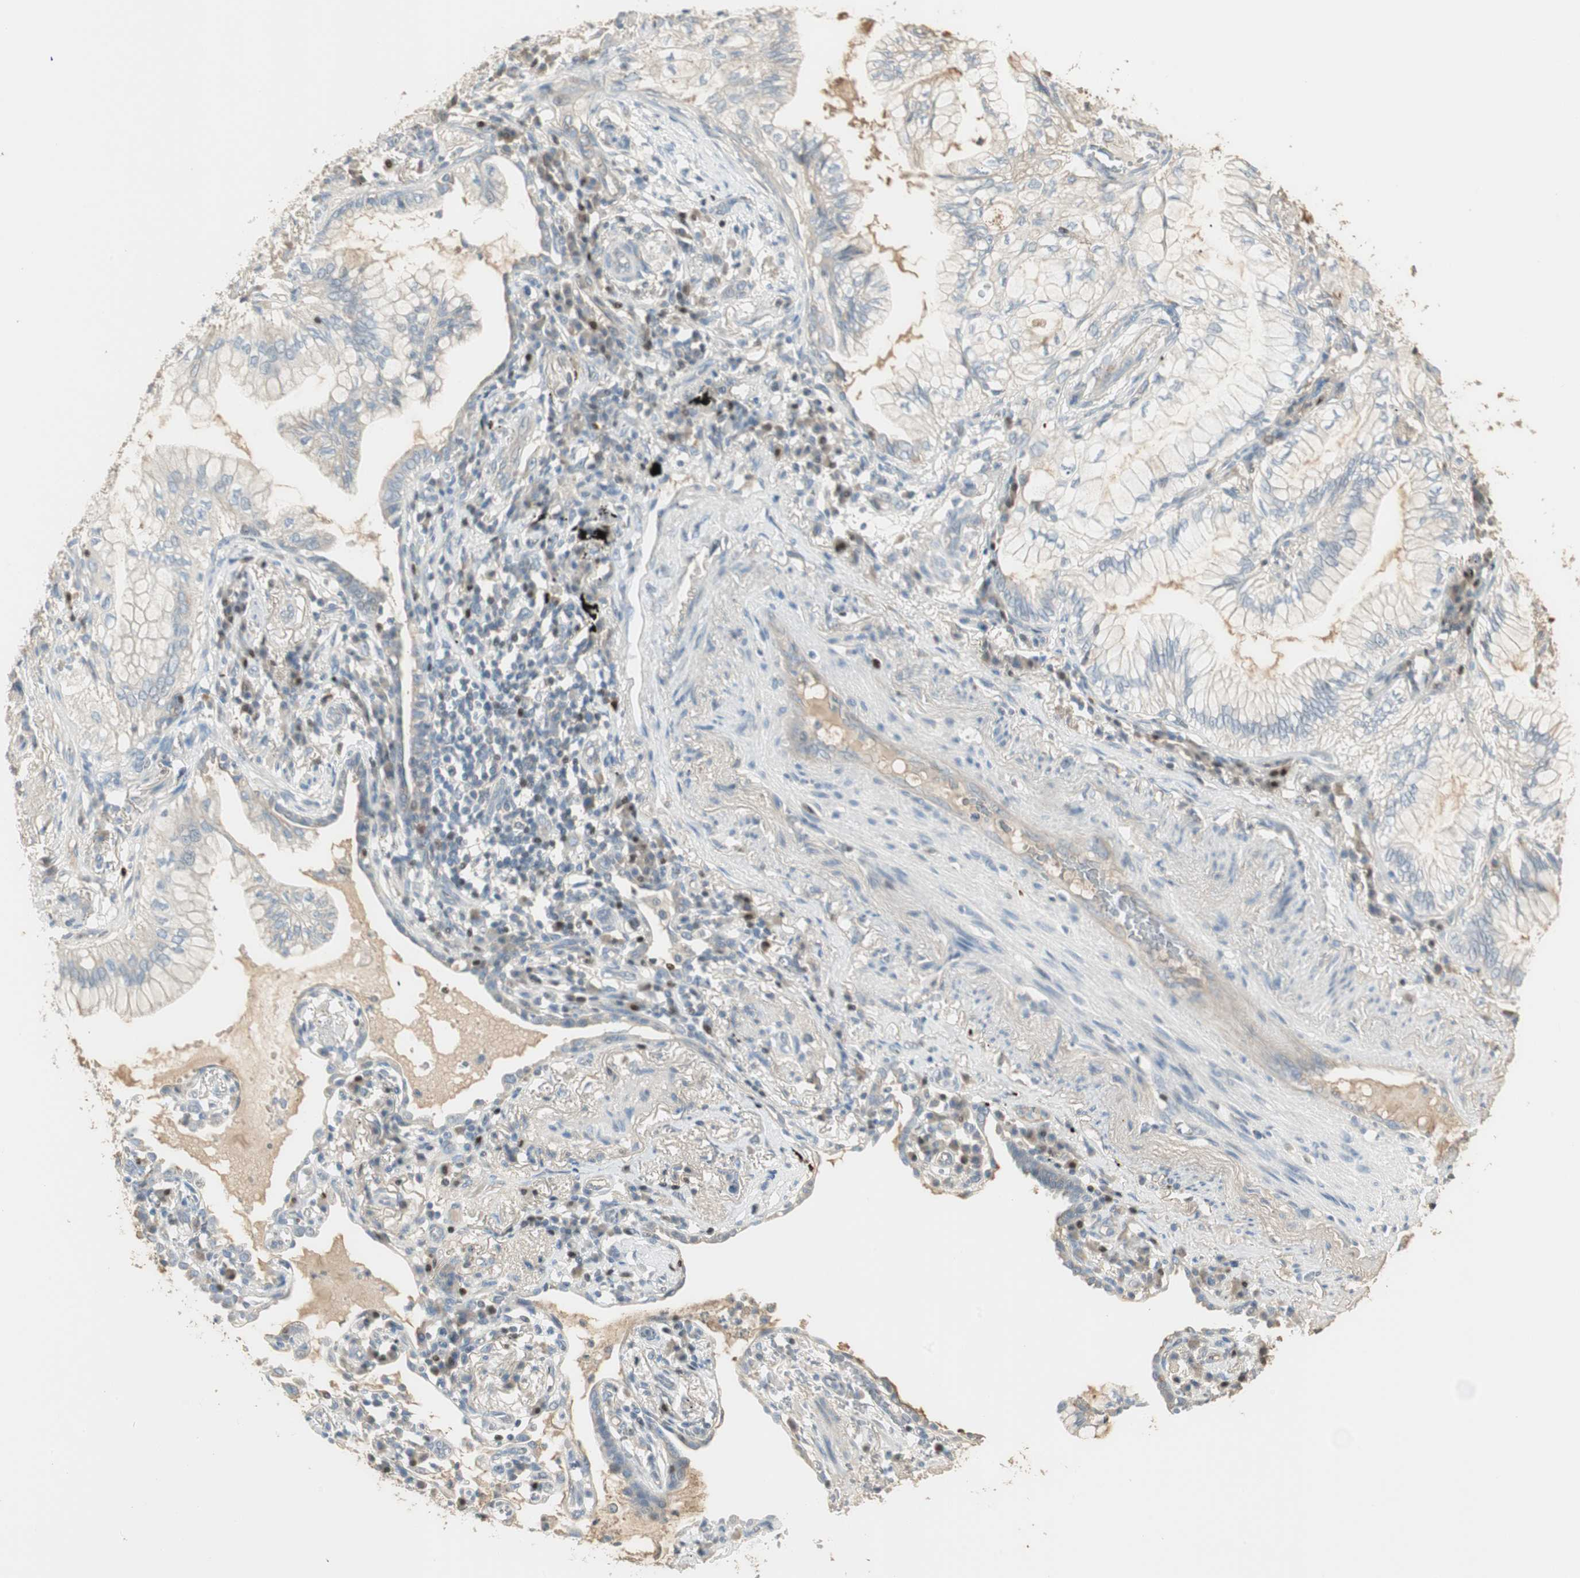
{"staining": {"intensity": "negative", "quantity": "none", "location": "none"}, "tissue": "lung cancer", "cell_type": "Tumor cells", "image_type": "cancer", "snomed": [{"axis": "morphology", "description": "Adenocarcinoma, NOS"}, {"axis": "topography", "description": "Lung"}], "caption": "This micrograph is of adenocarcinoma (lung) stained with IHC to label a protein in brown with the nuclei are counter-stained blue. There is no staining in tumor cells.", "gene": "RUNX2", "patient": {"sex": "female", "age": 70}}